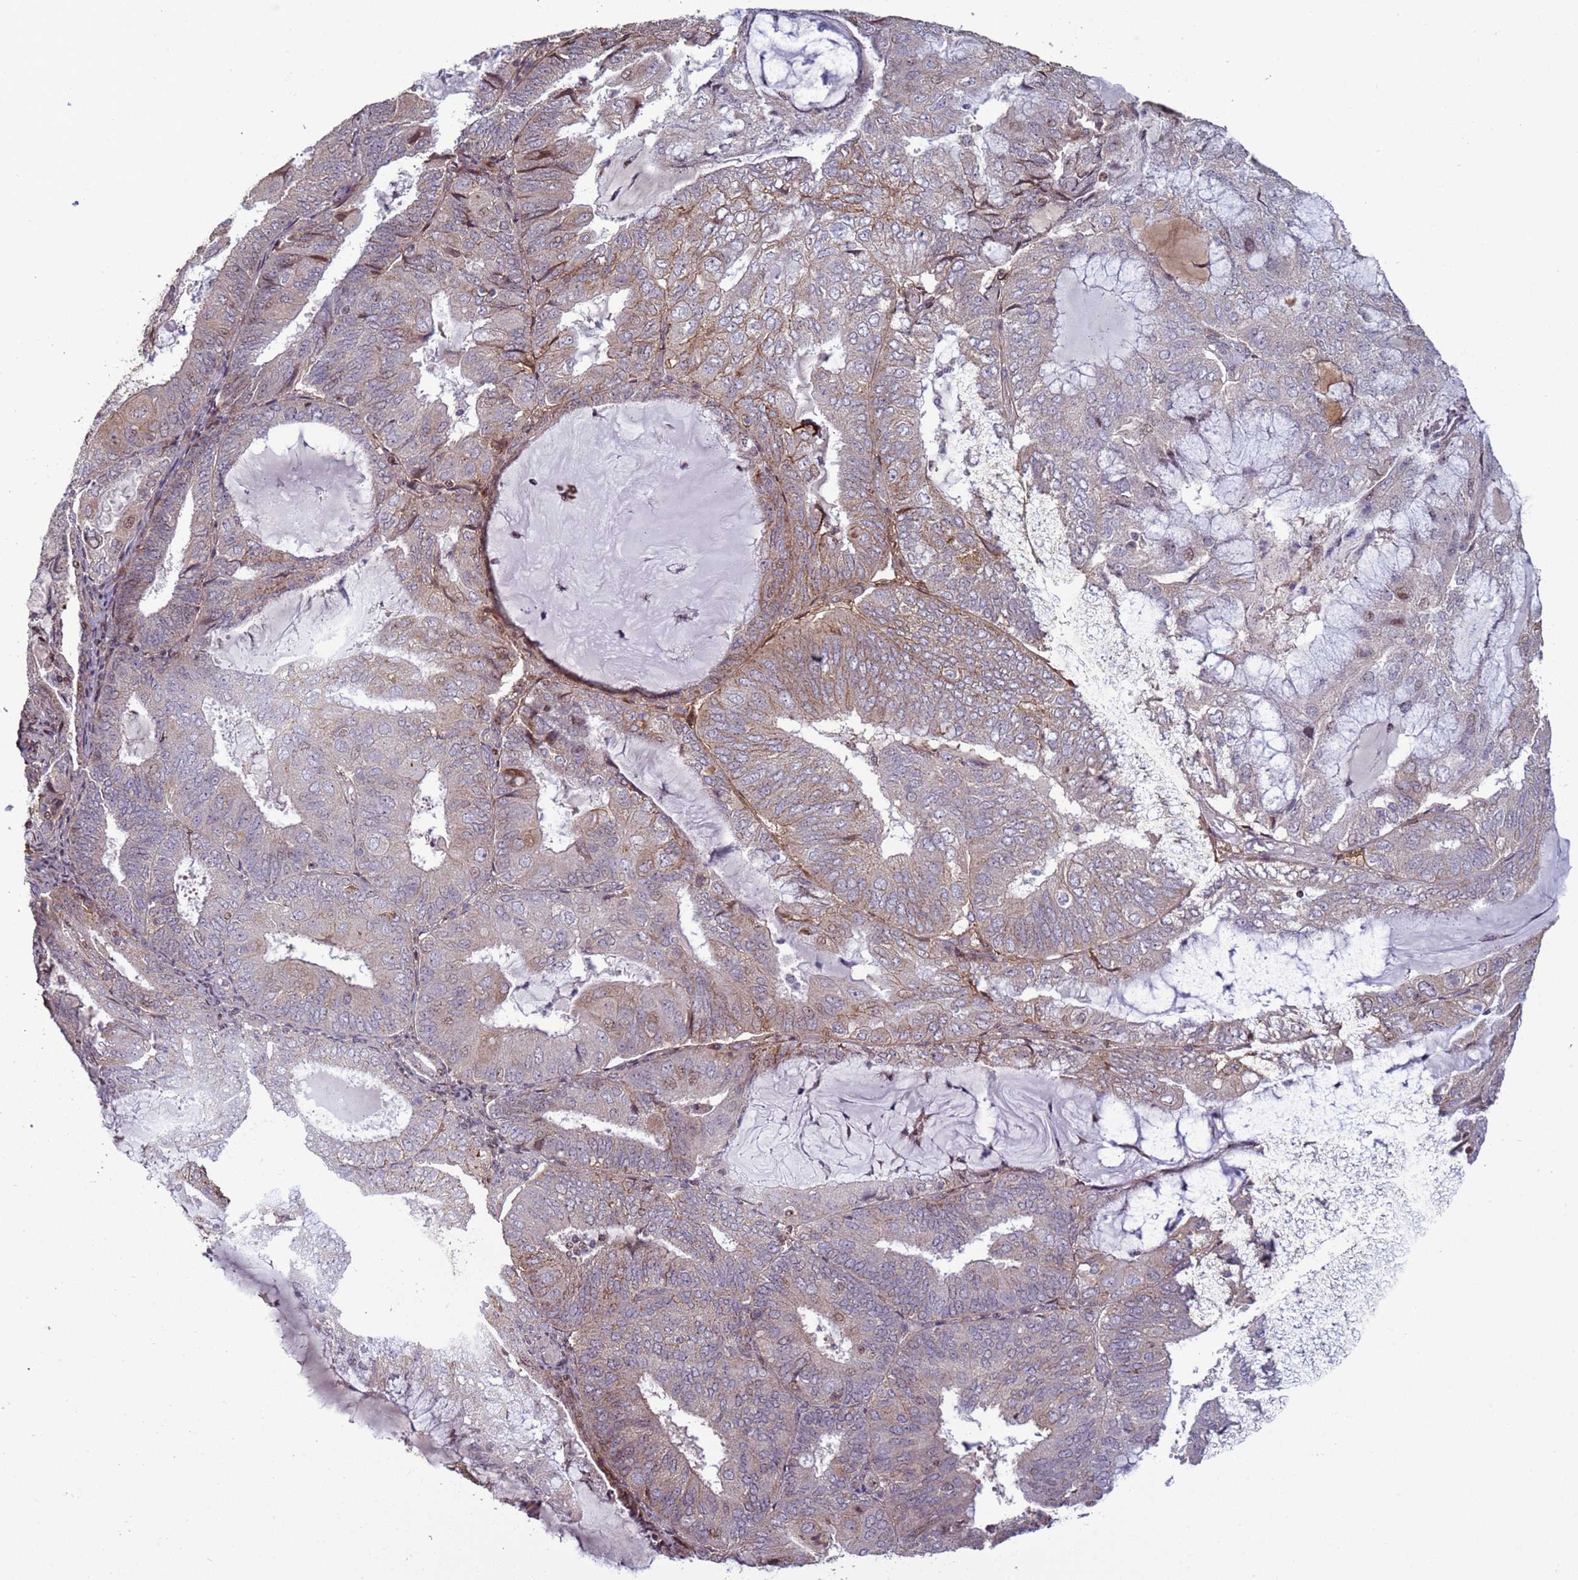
{"staining": {"intensity": "weak", "quantity": "<25%", "location": "cytoplasmic/membranous,nuclear"}, "tissue": "endometrial cancer", "cell_type": "Tumor cells", "image_type": "cancer", "snomed": [{"axis": "morphology", "description": "Adenocarcinoma, NOS"}, {"axis": "topography", "description": "Endometrium"}], "caption": "Tumor cells are negative for protein expression in human endometrial cancer. The staining is performed using DAB (3,3'-diaminobenzidine) brown chromogen with nuclei counter-stained in using hematoxylin.", "gene": "HGH1", "patient": {"sex": "female", "age": 81}}